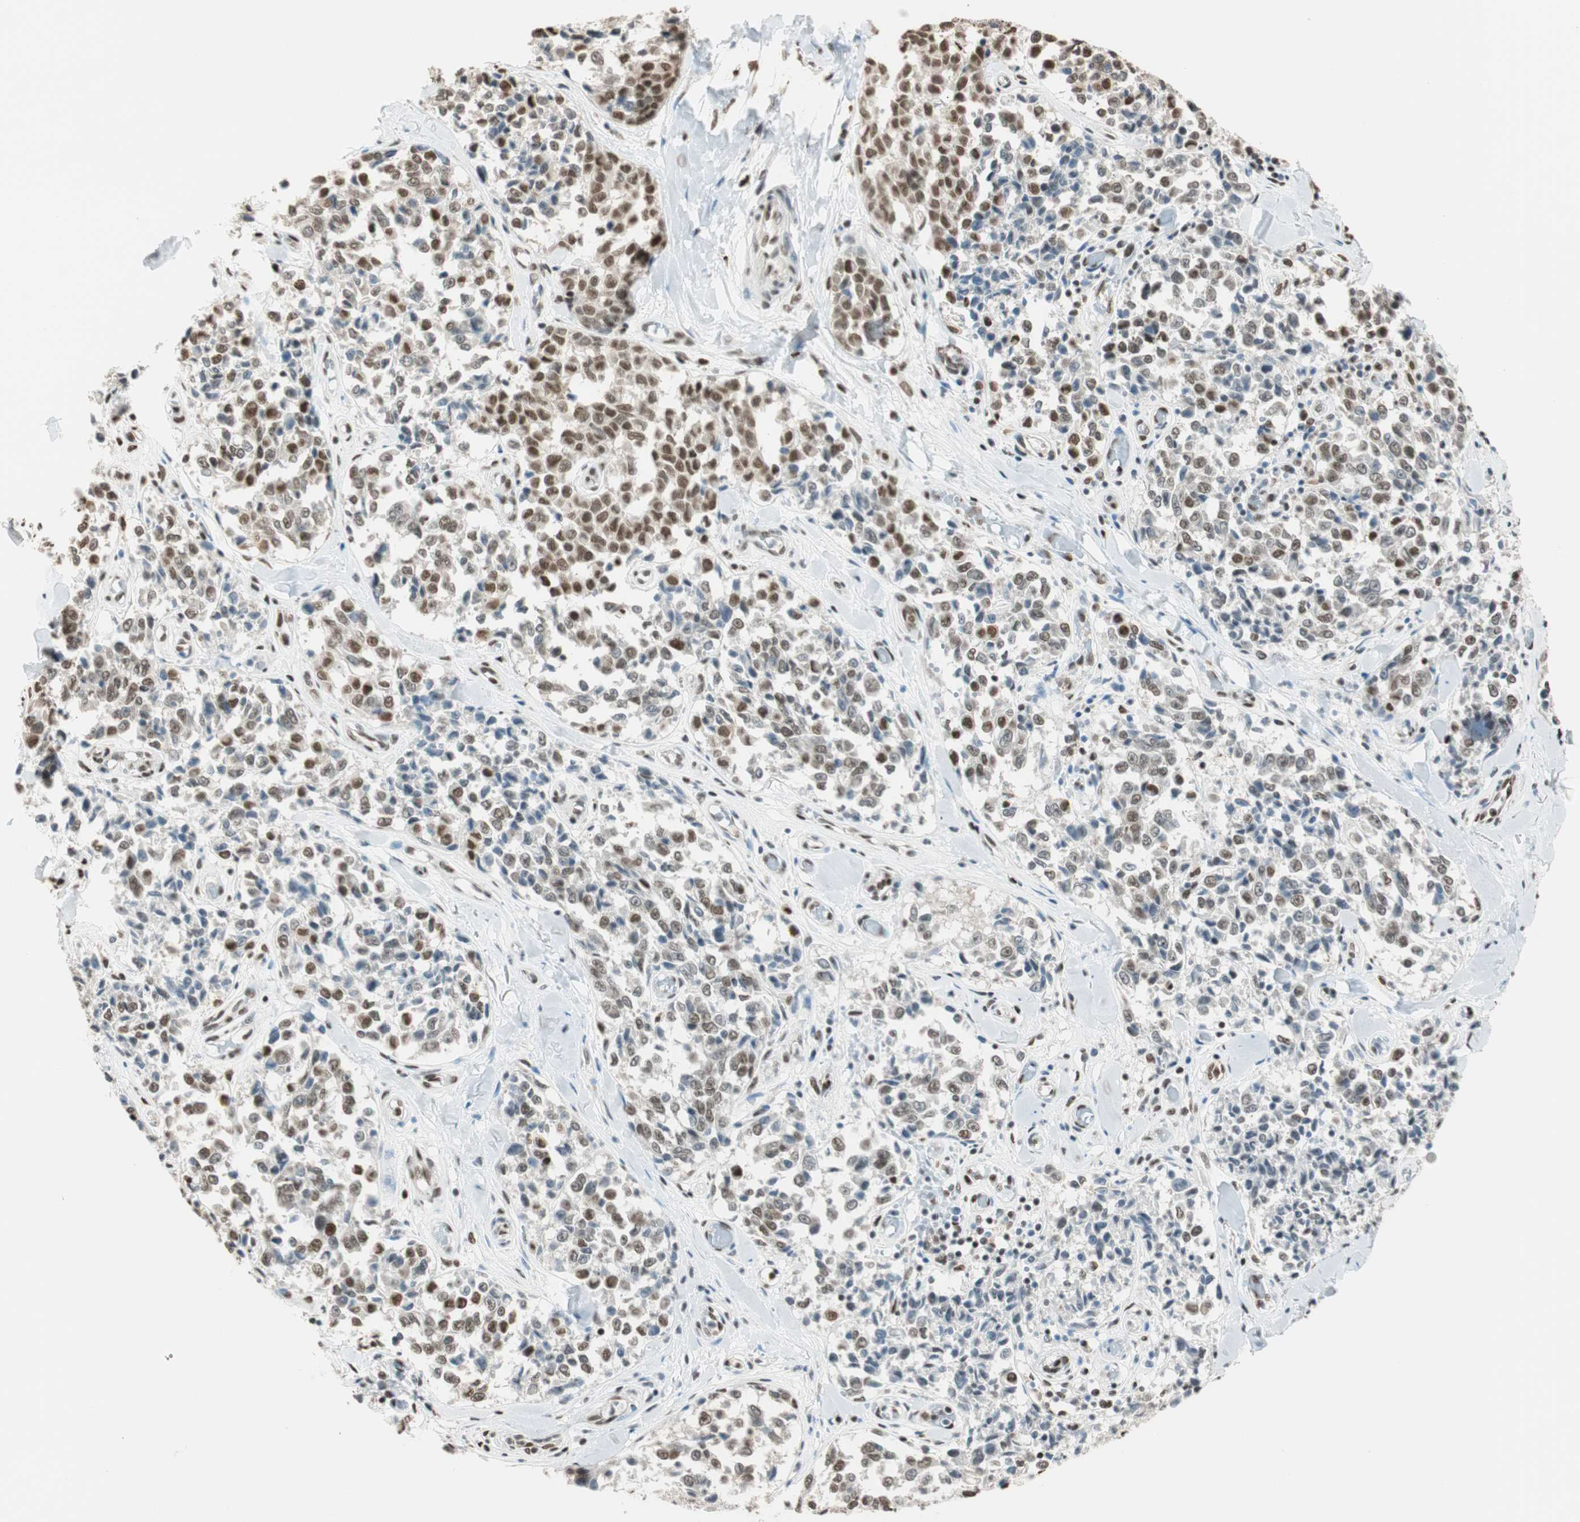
{"staining": {"intensity": "moderate", "quantity": "<25%", "location": "cytoplasmic/membranous,nuclear"}, "tissue": "melanoma", "cell_type": "Tumor cells", "image_type": "cancer", "snomed": [{"axis": "morphology", "description": "Malignant melanoma, NOS"}, {"axis": "topography", "description": "Skin"}], "caption": "Melanoma stained with a brown dye exhibits moderate cytoplasmic/membranous and nuclear positive expression in approximately <25% of tumor cells.", "gene": "FANCG", "patient": {"sex": "female", "age": 64}}